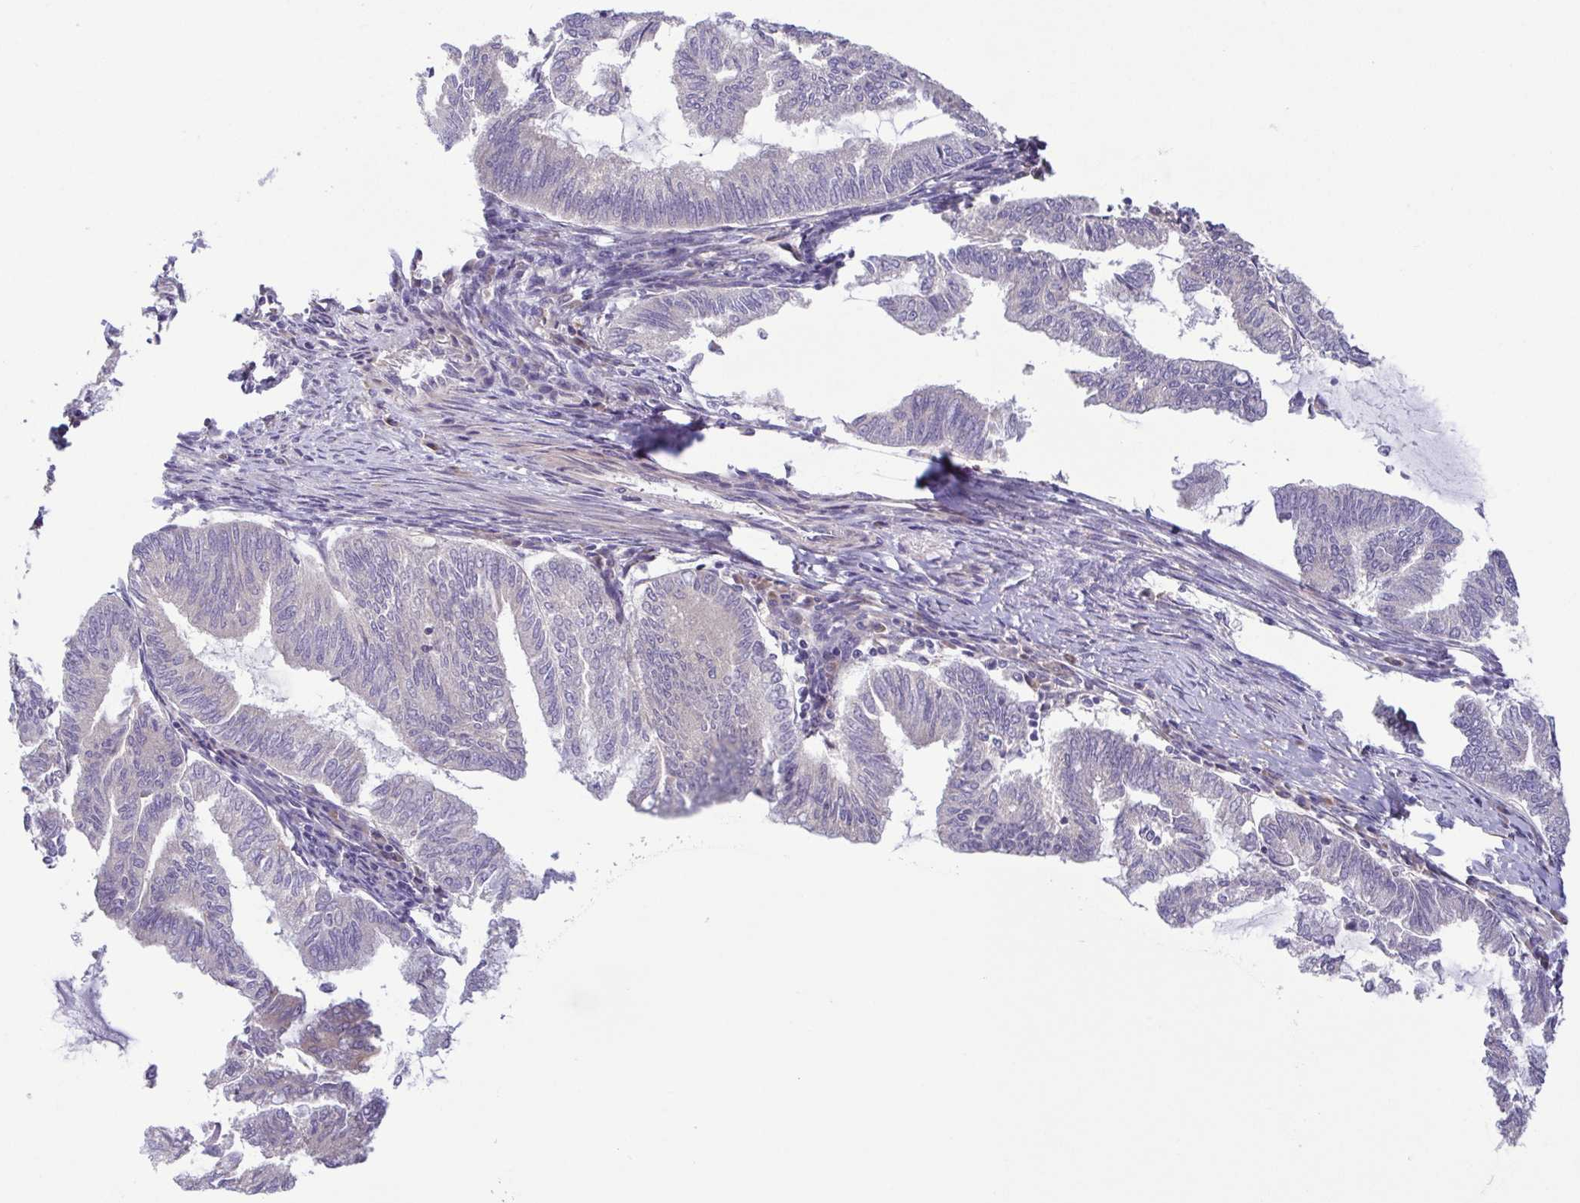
{"staining": {"intensity": "negative", "quantity": "none", "location": "none"}, "tissue": "endometrial cancer", "cell_type": "Tumor cells", "image_type": "cancer", "snomed": [{"axis": "morphology", "description": "Adenocarcinoma, NOS"}, {"axis": "topography", "description": "Endometrium"}], "caption": "Tumor cells are negative for protein expression in human endometrial cancer (adenocarcinoma). (Stains: DAB immunohistochemistry (IHC) with hematoxylin counter stain, Microscopy: brightfield microscopy at high magnification).", "gene": "LMF2", "patient": {"sex": "female", "age": 79}}